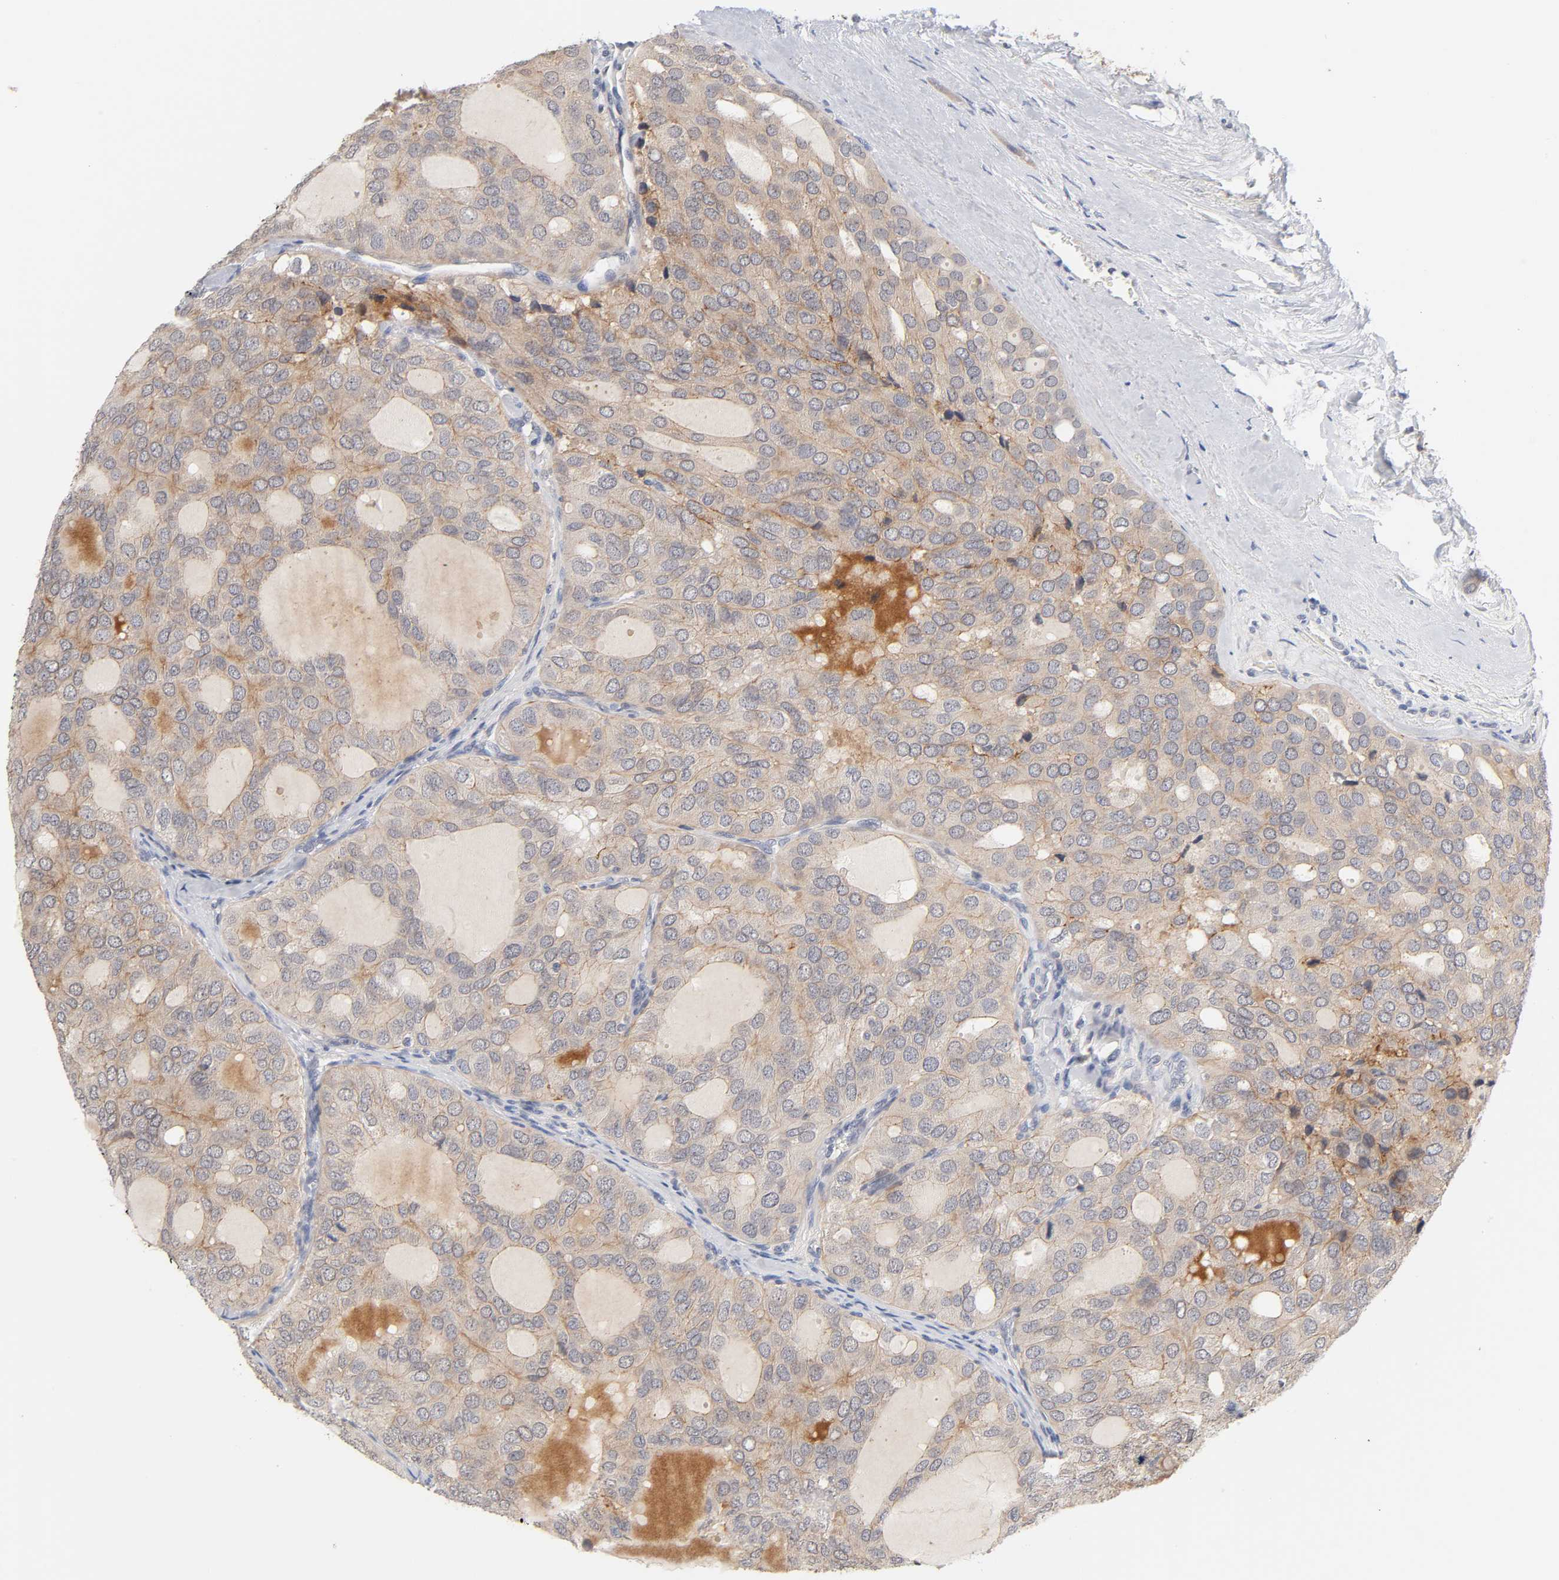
{"staining": {"intensity": "moderate", "quantity": ">75%", "location": "cytoplasmic/membranous"}, "tissue": "thyroid cancer", "cell_type": "Tumor cells", "image_type": "cancer", "snomed": [{"axis": "morphology", "description": "Follicular adenoma carcinoma, NOS"}, {"axis": "topography", "description": "Thyroid gland"}], "caption": "Thyroid cancer tissue demonstrates moderate cytoplasmic/membranous positivity in about >75% of tumor cells, visualized by immunohistochemistry. (DAB IHC with brightfield microscopy, high magnification).", "gene": "CXADR", "patient": {"sex": "male", "age": 75}}